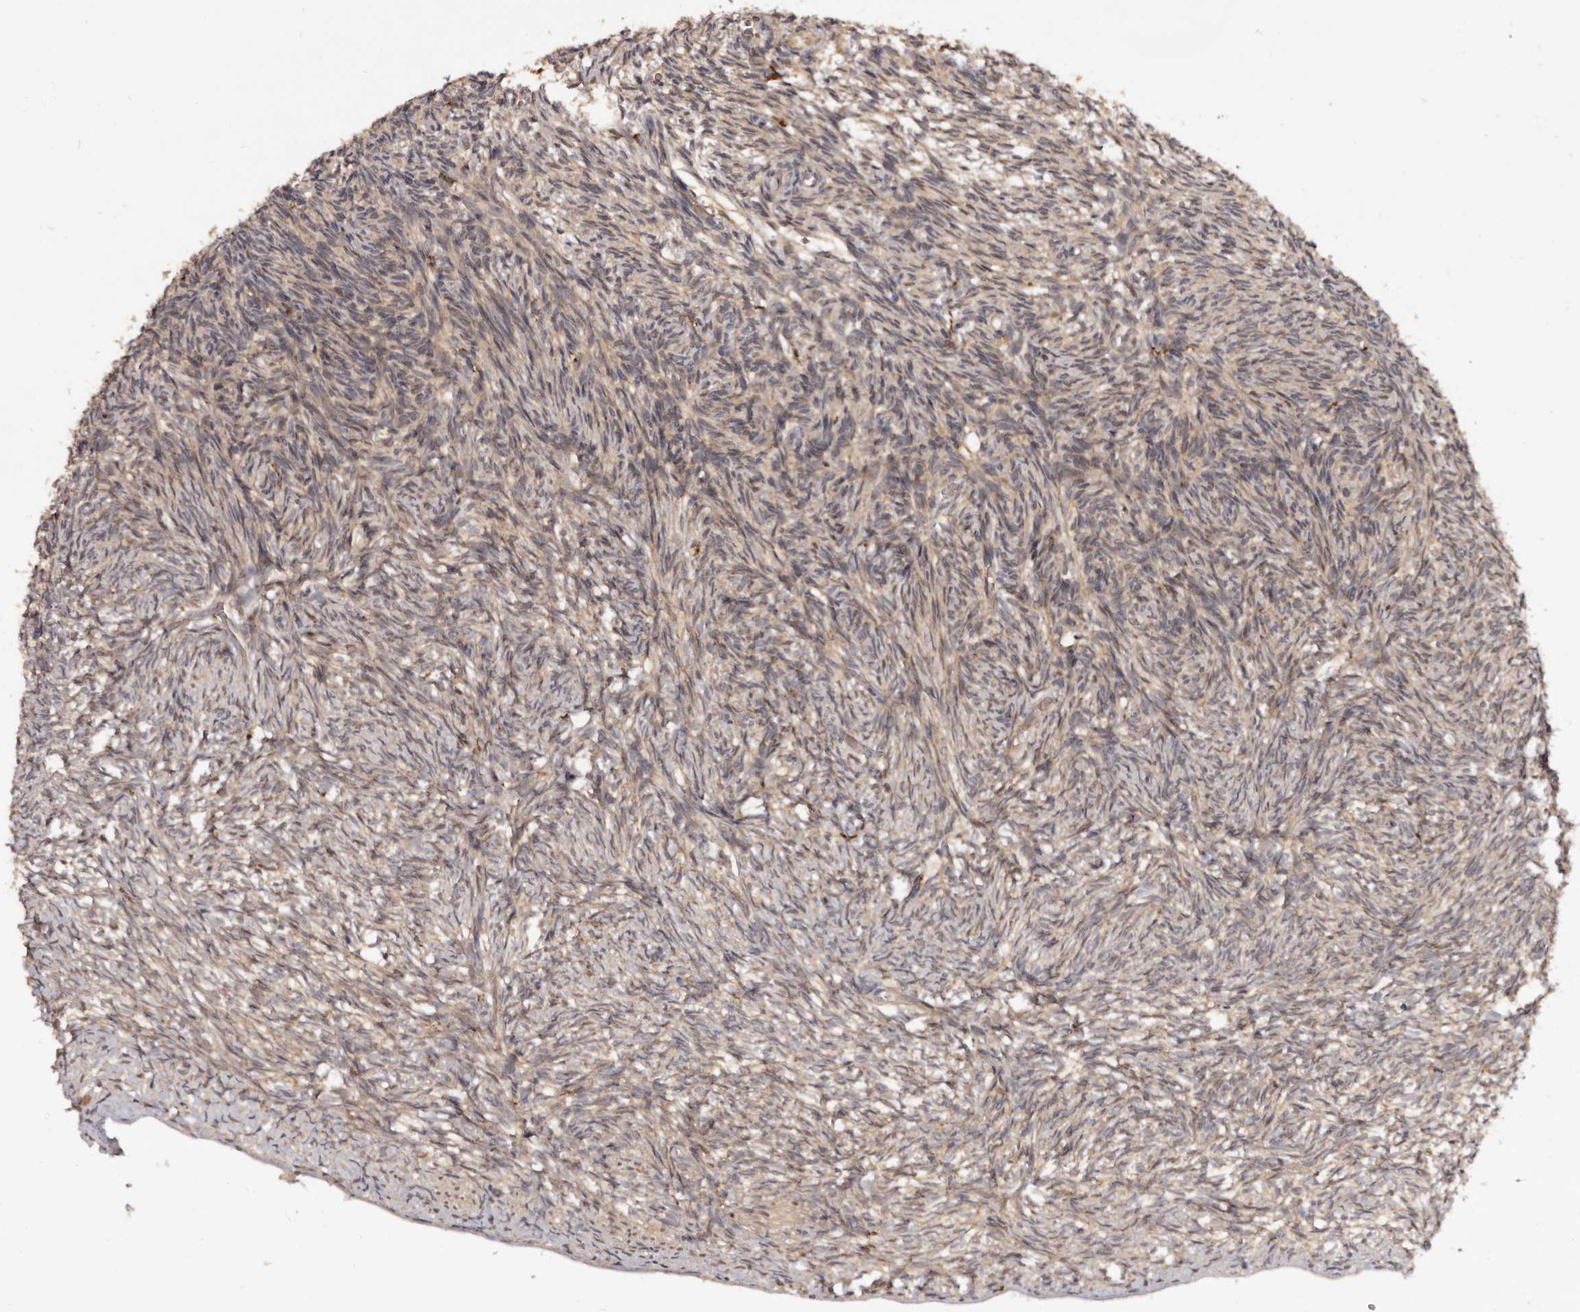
{"staining": {"intensity": "weak", "quantity": "25%-75%", "location": "cytoplasmic/membranous"}, "tissue": "ovary", "cell_type": "Follicle cells", "image_type": "normal", "snomed": [{"axis": "morphology", "description": "Normal tissue, NOS"}, {"axis": "topography", "description": "Ovary"}], "caption": "This photomicrograph shows immunohistochemistry staining of normal human ovary, with low weak cytoplasmic/membranous staining in about 25%-75% of follicle cells.", "gene": "INAVA", "patient": {"sex": "female", "age": 34}}